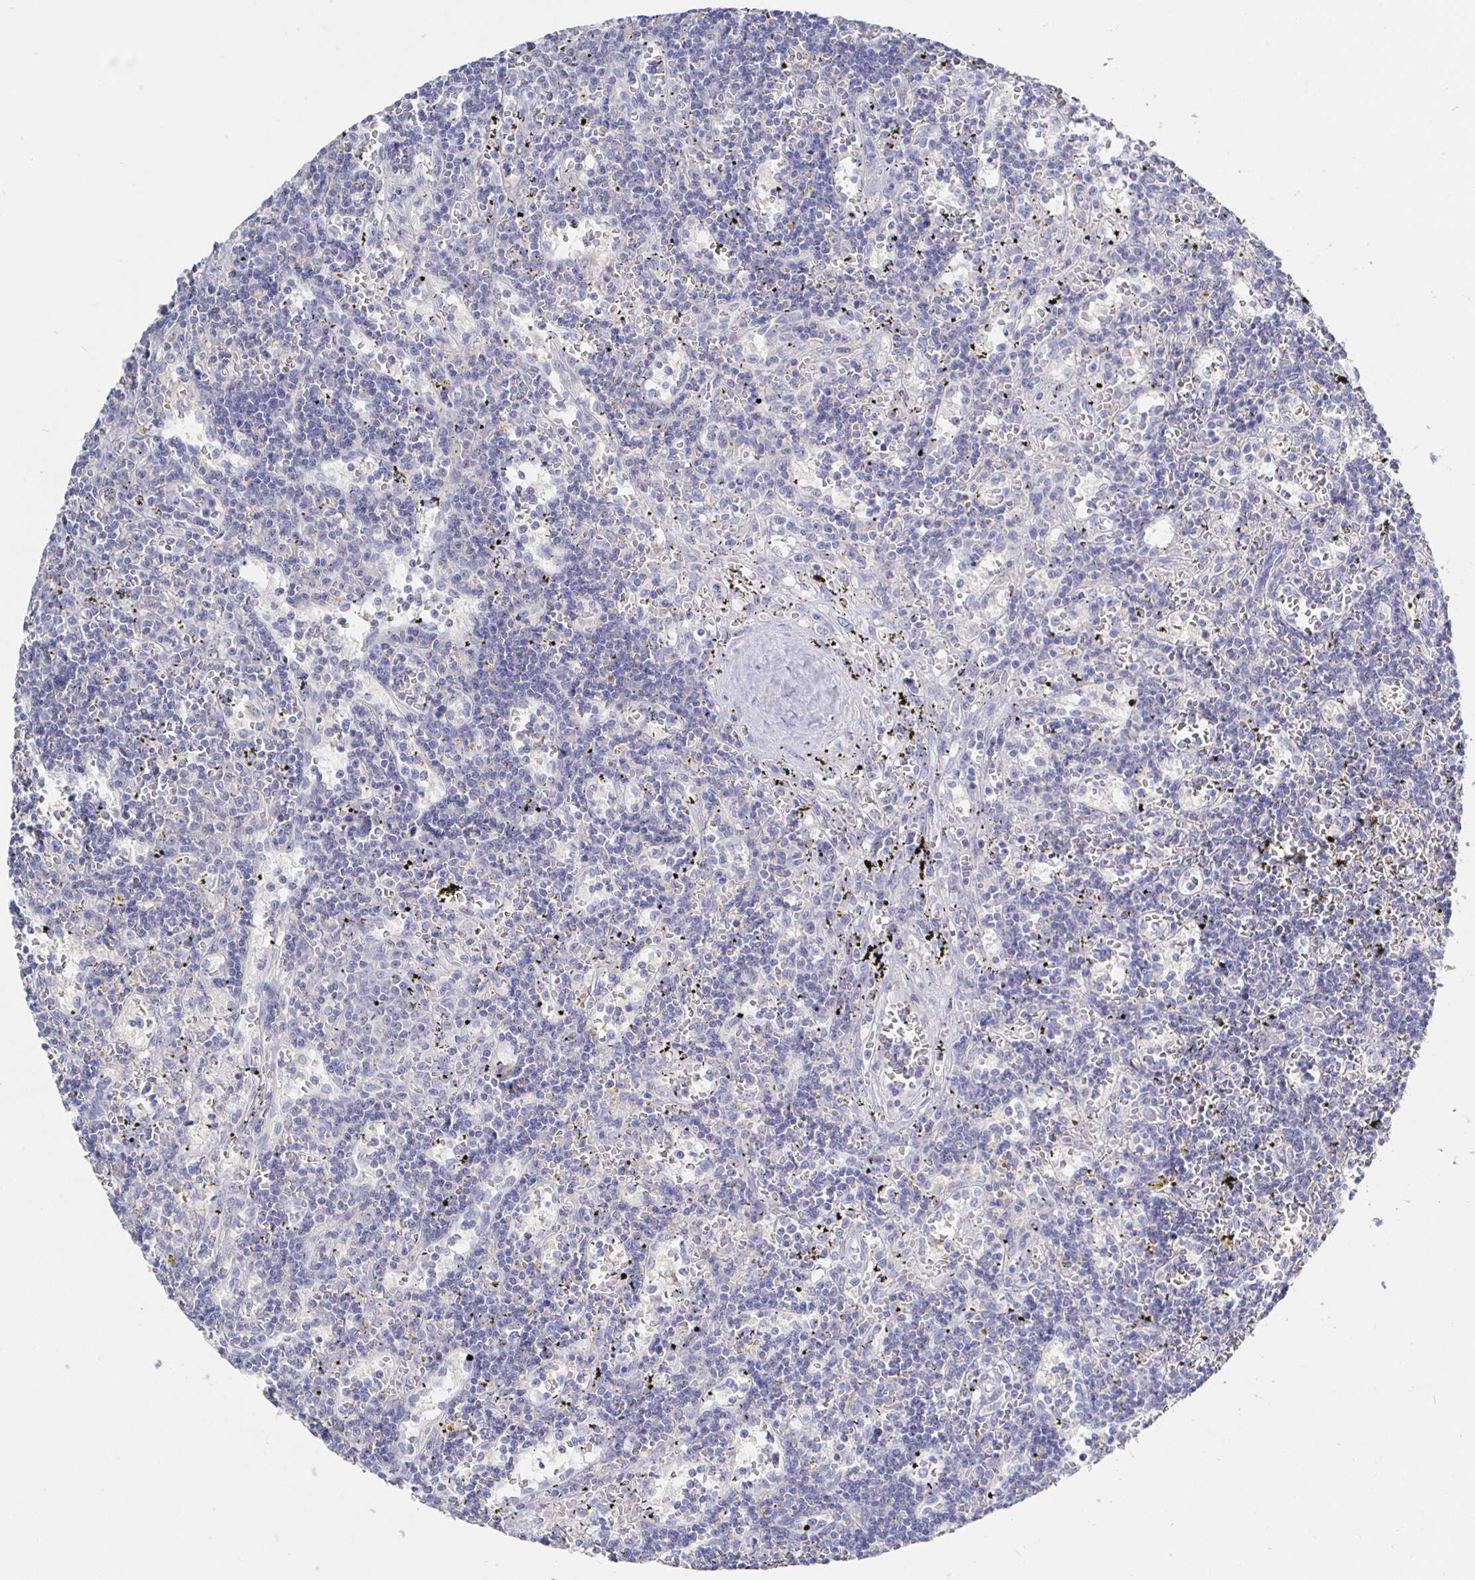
{"staining": {"intensity": "negative", "quantity": "none", "location": "none"}, "tissue": "lymphoma", "cell_type": "Tumor cells", "image_type": "cancer", "snomed": [{"axis": "morphology", "description": "Malignant lymphoma, non-Hodgkin's type, Low grade"}, {"axis": "topography", "description": "Spleen"}], "caption": "Photomicrograph shows no protein staining in tumor cells of lymphoma tissue.", "gene": "LRRC23", "patient": {"sex": "male", "age": 60}}